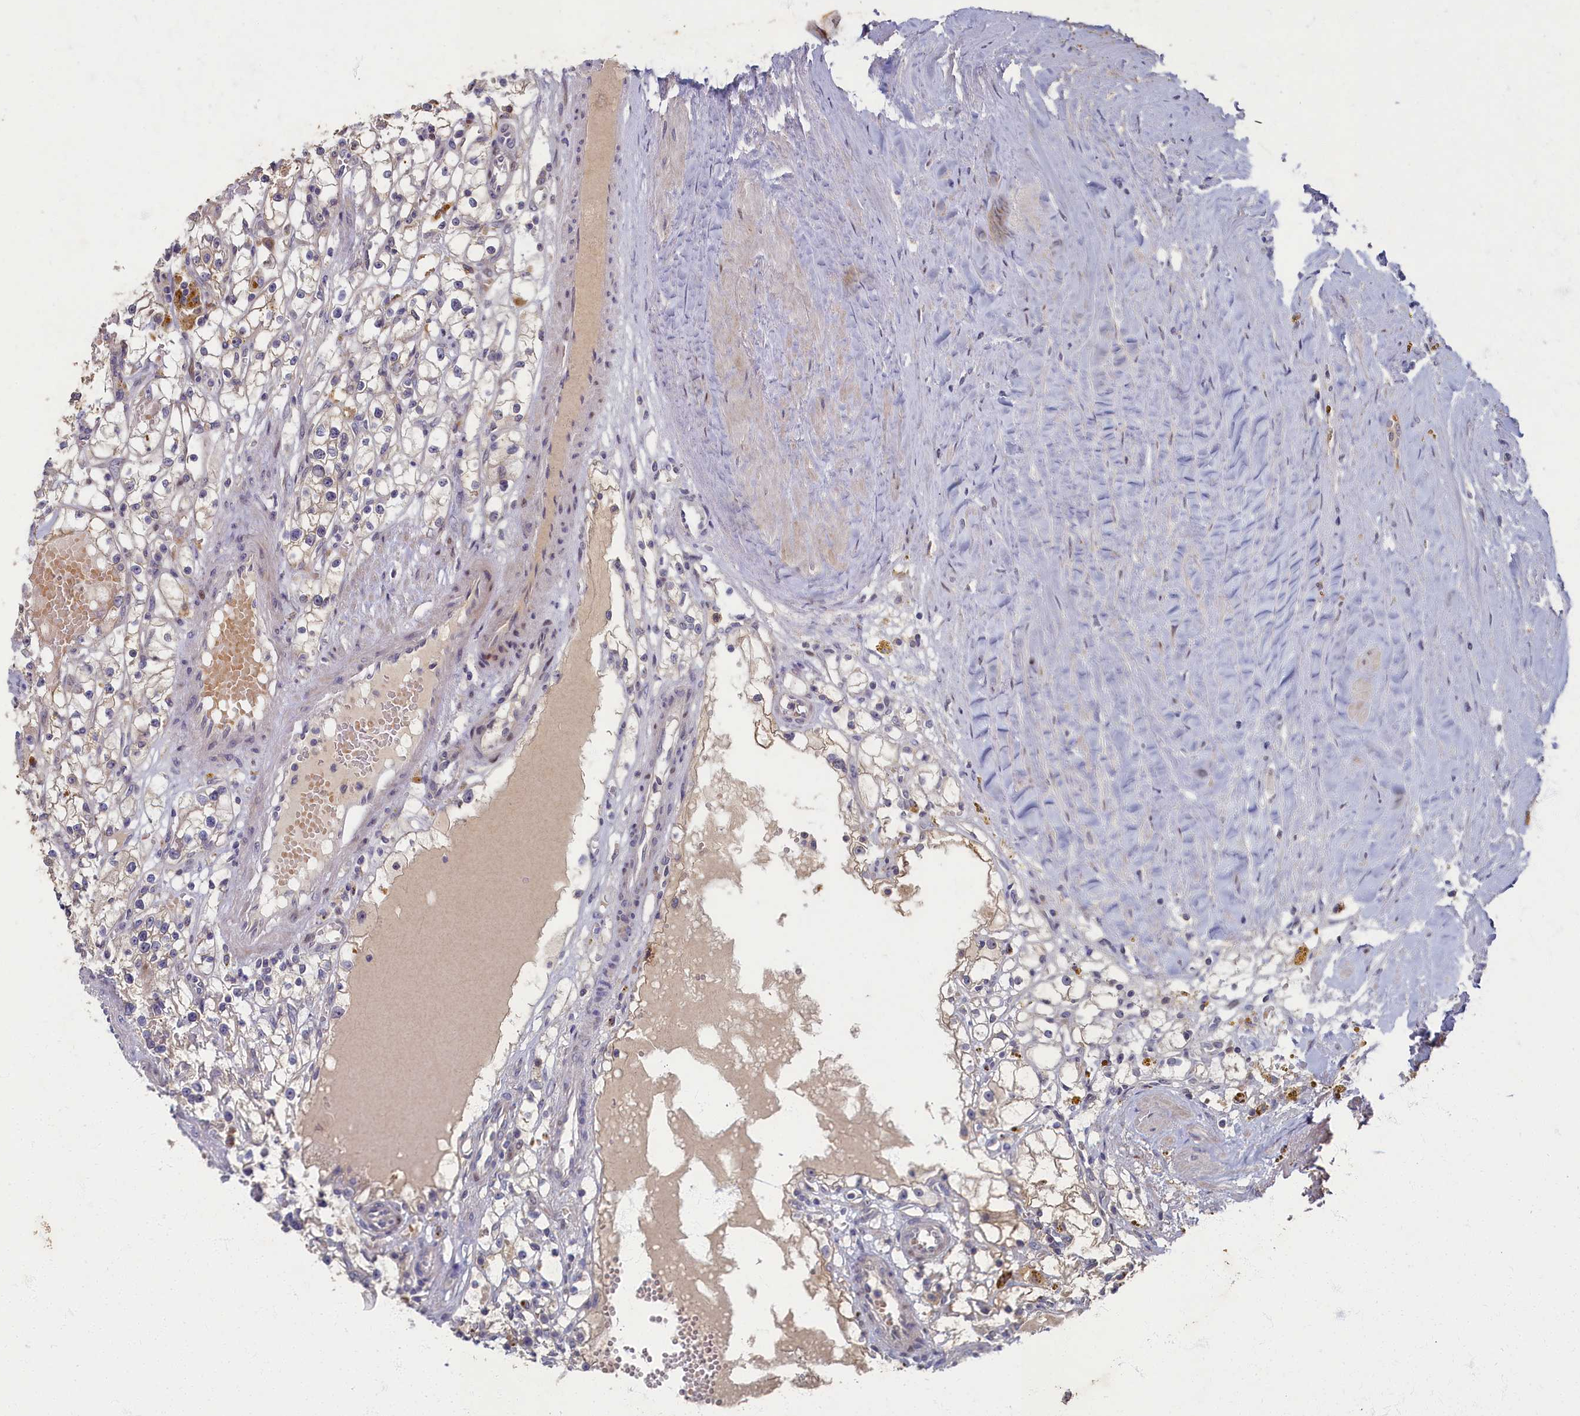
{"staining": {"intensity": "negative", "quantity": "none", "location": "none"}, "tissue": "renal cancer", "cell_type": "Tumor cells", "image_type": "cancer", "snomed": [{"axis": "morphology", "description": "Adenocarcinoma, NOS"}, {"axis": "topography", "description": "Kidney"}], "caption": "Protein analysis of renal cancer (adenocarcinoma) demonstrates no significant positivity in tumor cells.", "gene": "HUNK", "patient": {"sex": "male", "age": 56}}